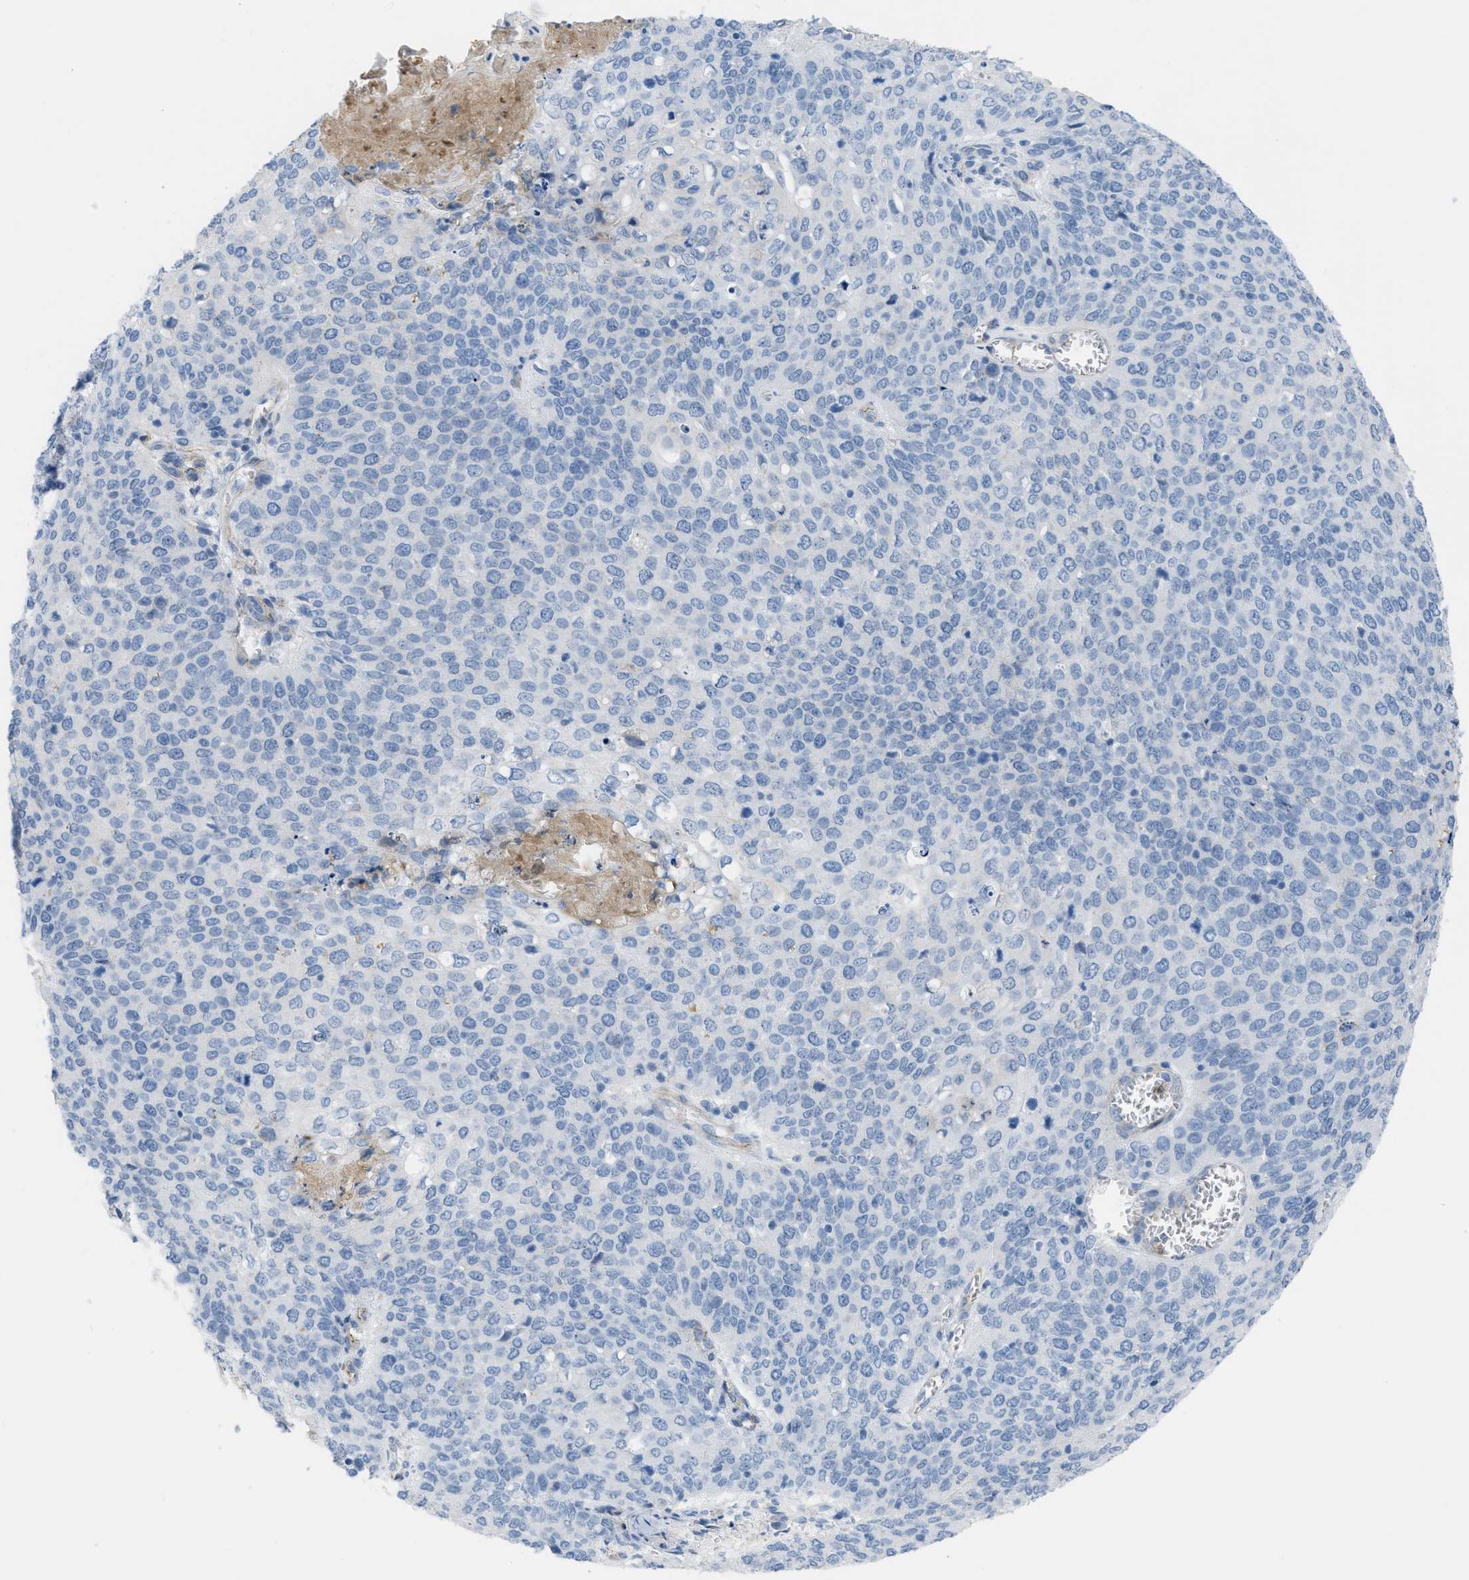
{"staining": {"intensity": "negative", "quantity": "none", "location": "none"}, "tissue": "cervical cancer", "cell_type": "Tumor cells", "image_type": "cancer", "snomed": [{"axis": "morphology", "description": "Squamous cell carcinoma, NOS"}, {"axis": "topography", "description": "Cervix"}], "caption": "This is a micrograph of IHC staining of squamous cell carcinoma (cervical), which shows no positivity in tumor cells.", "gene": "CRB3", "patient": {"sex": "female", "age": 39}}